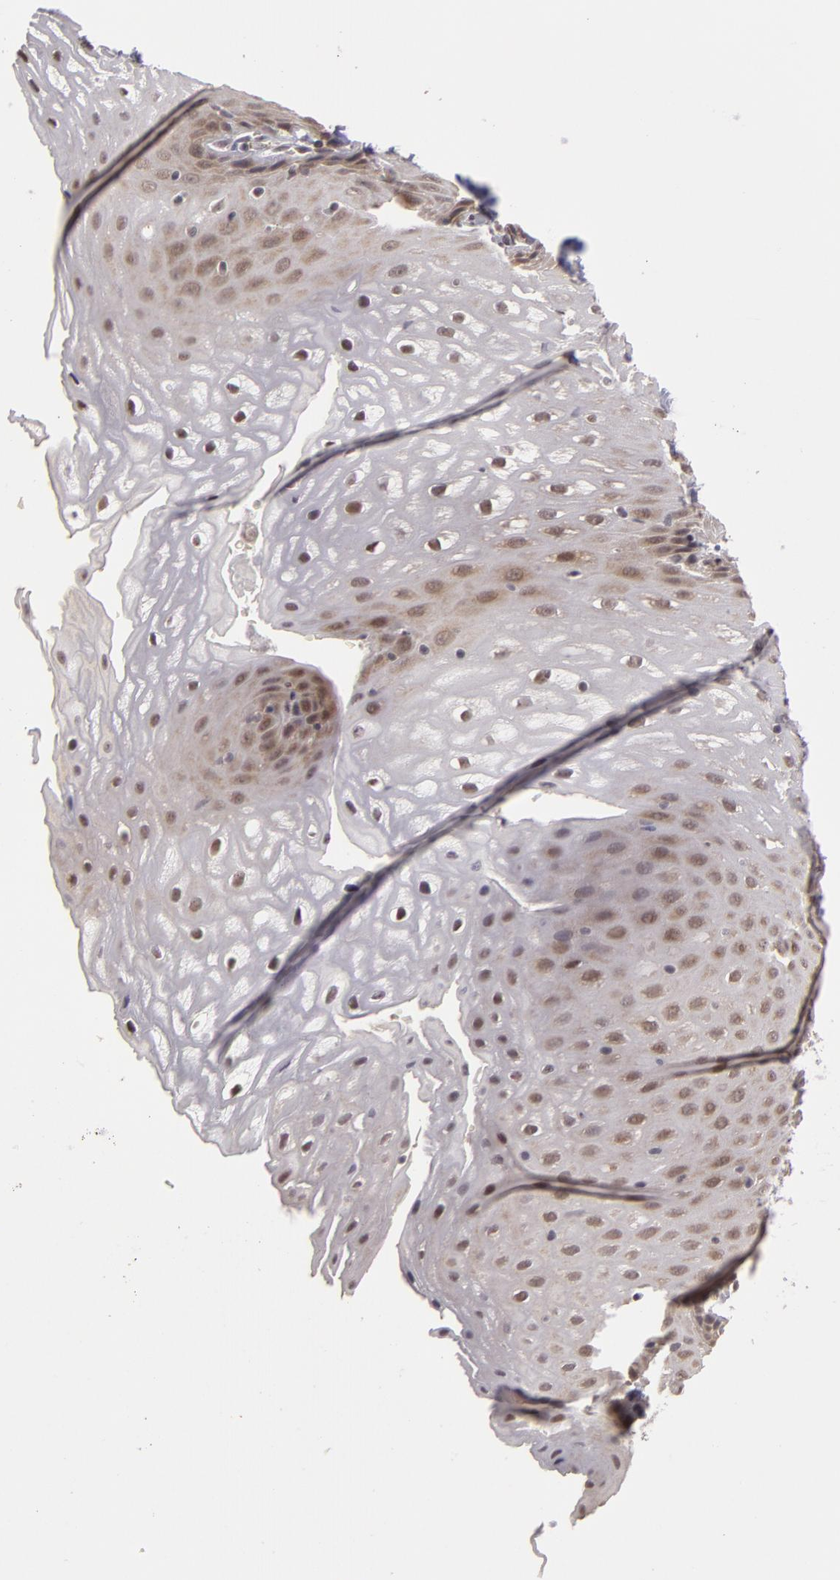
{"staining": {"intensity": "moderate", "quantity": "25%-75%", "location": "nuclear"}, "tissue": "esophagus", "cell_type": "Squamous epithelial cells", "image_type": "normal", "snomed": [{"axis": "morphology", "description": "Normal tissue, NOS"}, {"axis": "topography", "description": "Esophagus"}], "caption": "Moderate nuclear positivity is identified in about 25%-75% of squamous epithelial cells in benign esophagus.", "gene": "ZNF133", "patient": {"sex": "female", "age": 61}}